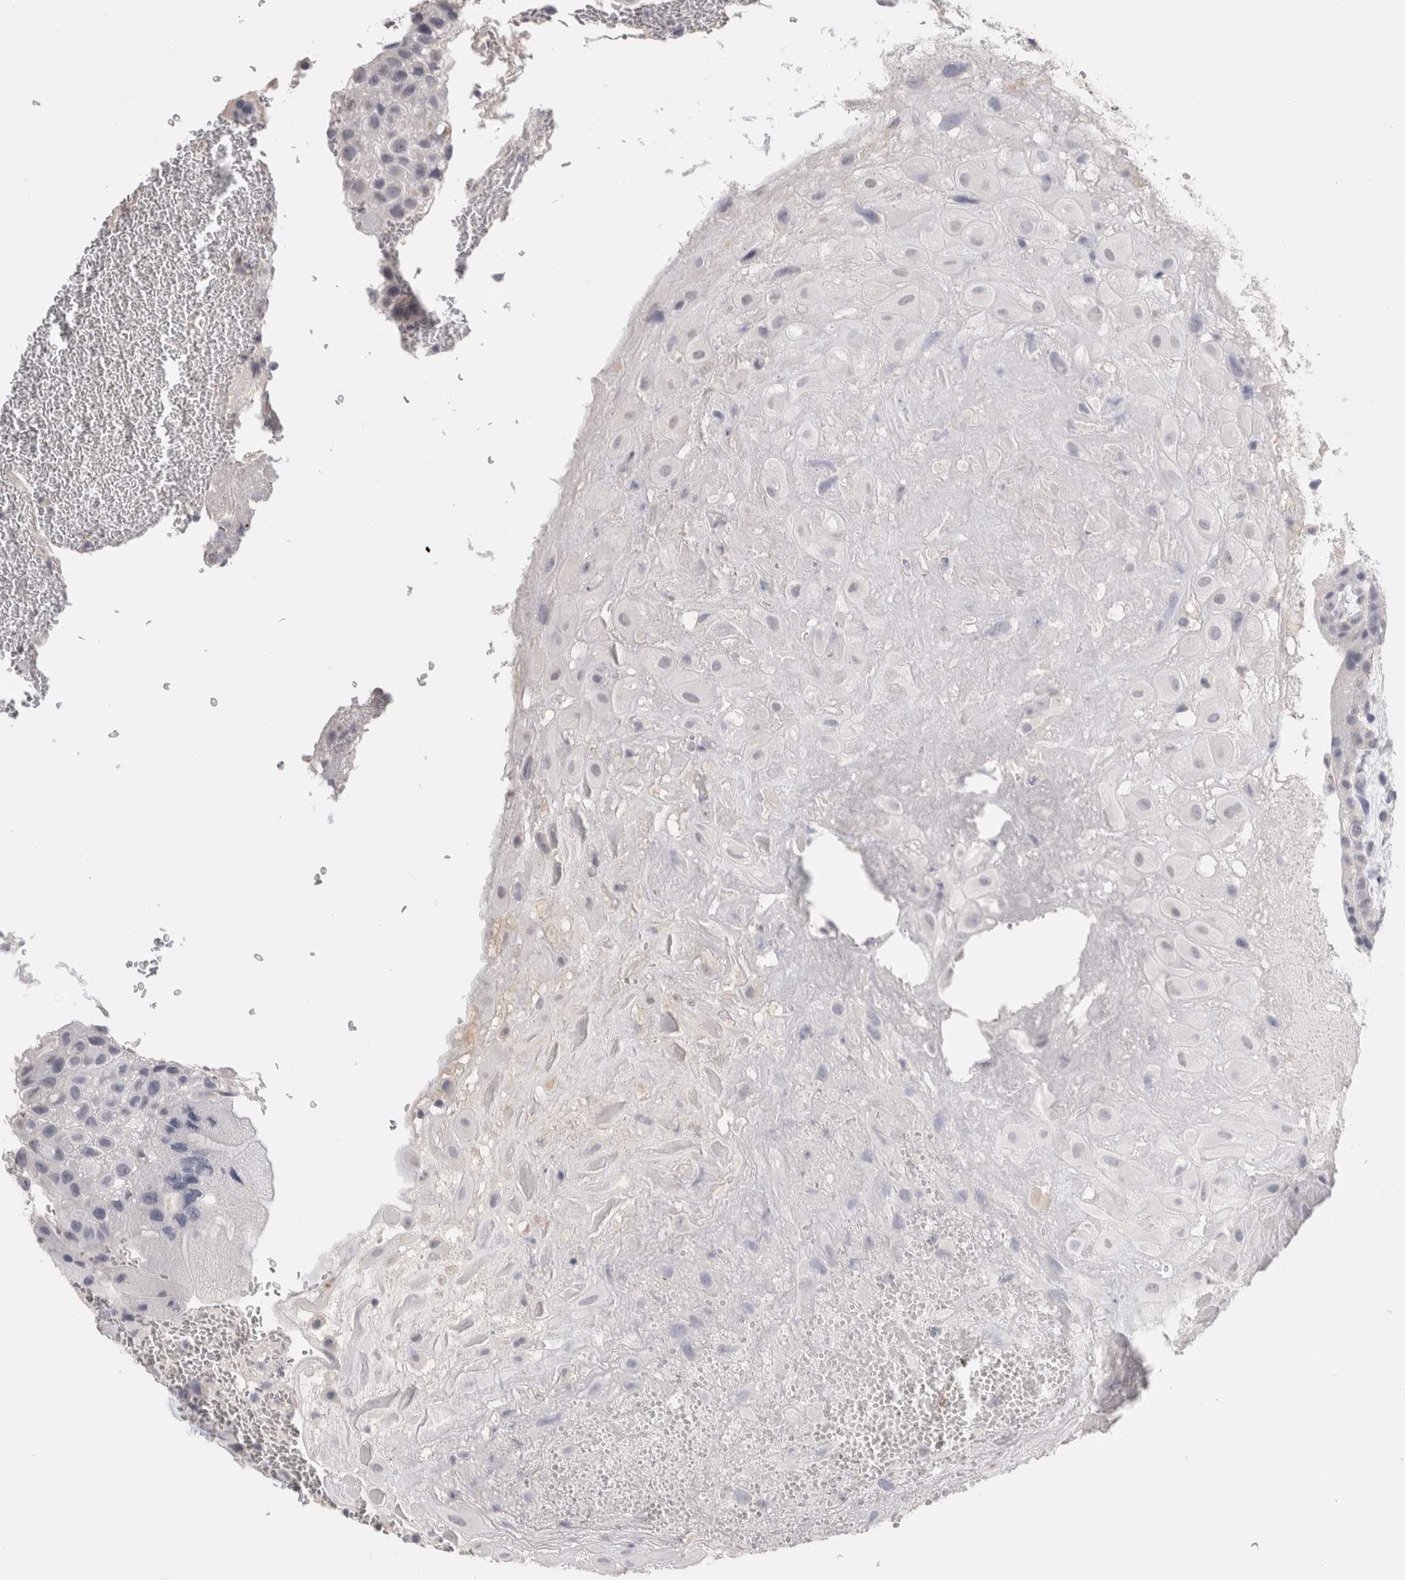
{"staining": {"intensity": "negative", "quantity": "none", "location": "none"}, "tissue": "placenta", "cell_type": "Decidual cells", "image_type": "normal", "snomed": [{"axis": "morphology", "description": "Normal tissue, NOS"}, {"axis": "topography", "description": "Placenta"}], "caption": "Decidual cells are negative for brown protein staining in normal placenta. Brightfield microscopy of immunohistochemistry stained with DAB (3,3'-diaminobenzidine) (brown) and hematoxylin (blue), captured at high magnification.", "gene": "LAMP3", "patient": {"sex": "female", "age": 35}}